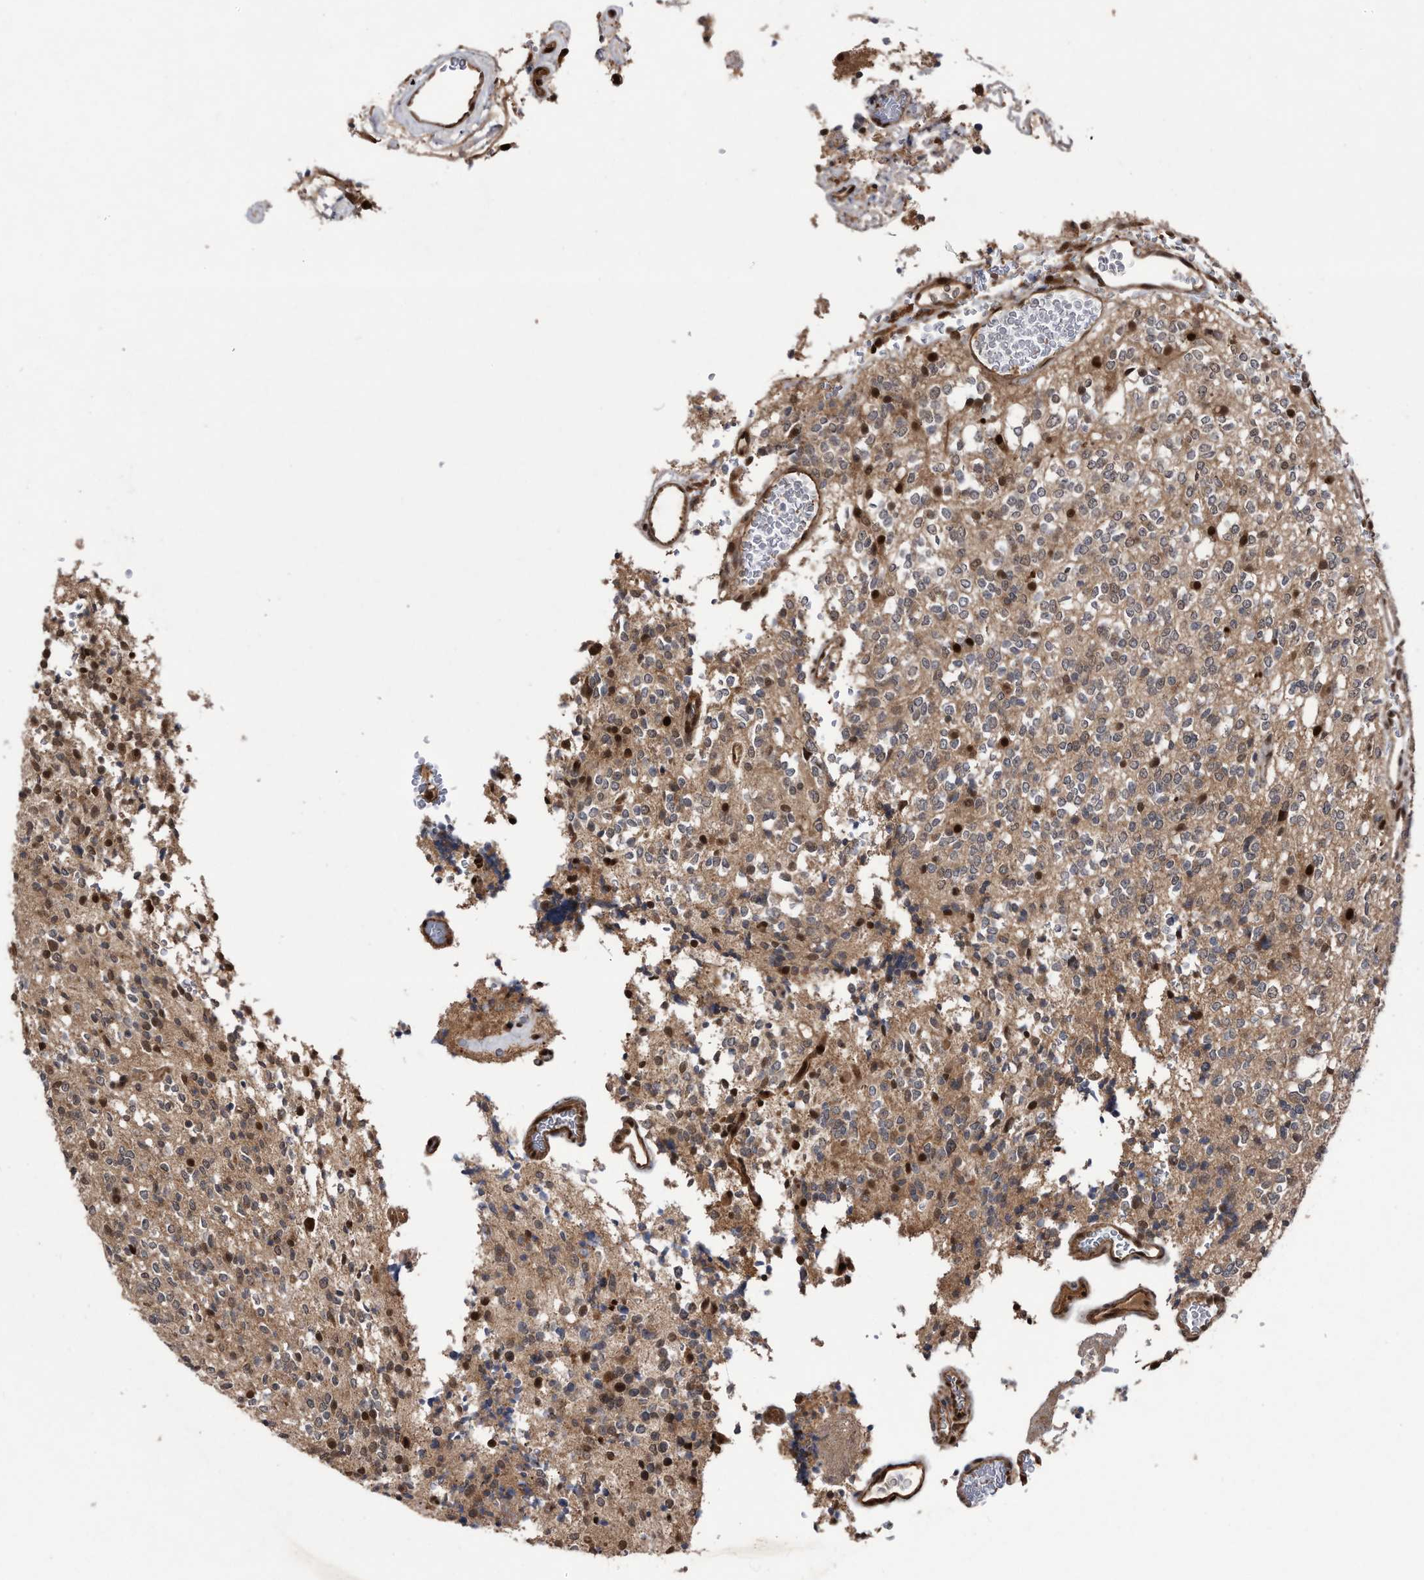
{"staining": {"intensity": "moderate", "quantity": "<25%", "location": "cytoplasmic/membranous,nuclear"}, "tissue": "glioma", "cell_type": "Tumor cells", "image_type": "cancer", "snomed": [{"axis": "morphology", "description": "Glioma, malignant, High grade"}, {"axis": "topography", "description": "Brain"}], "caption": "Immunohistochemical staining of glioma shows moderate cytoplasmic/membranous and nuclear protein expression in approximately <25% of tumor cells.", "gene": "RAD23B", "patient": {"sex": "male", "age": 34}}